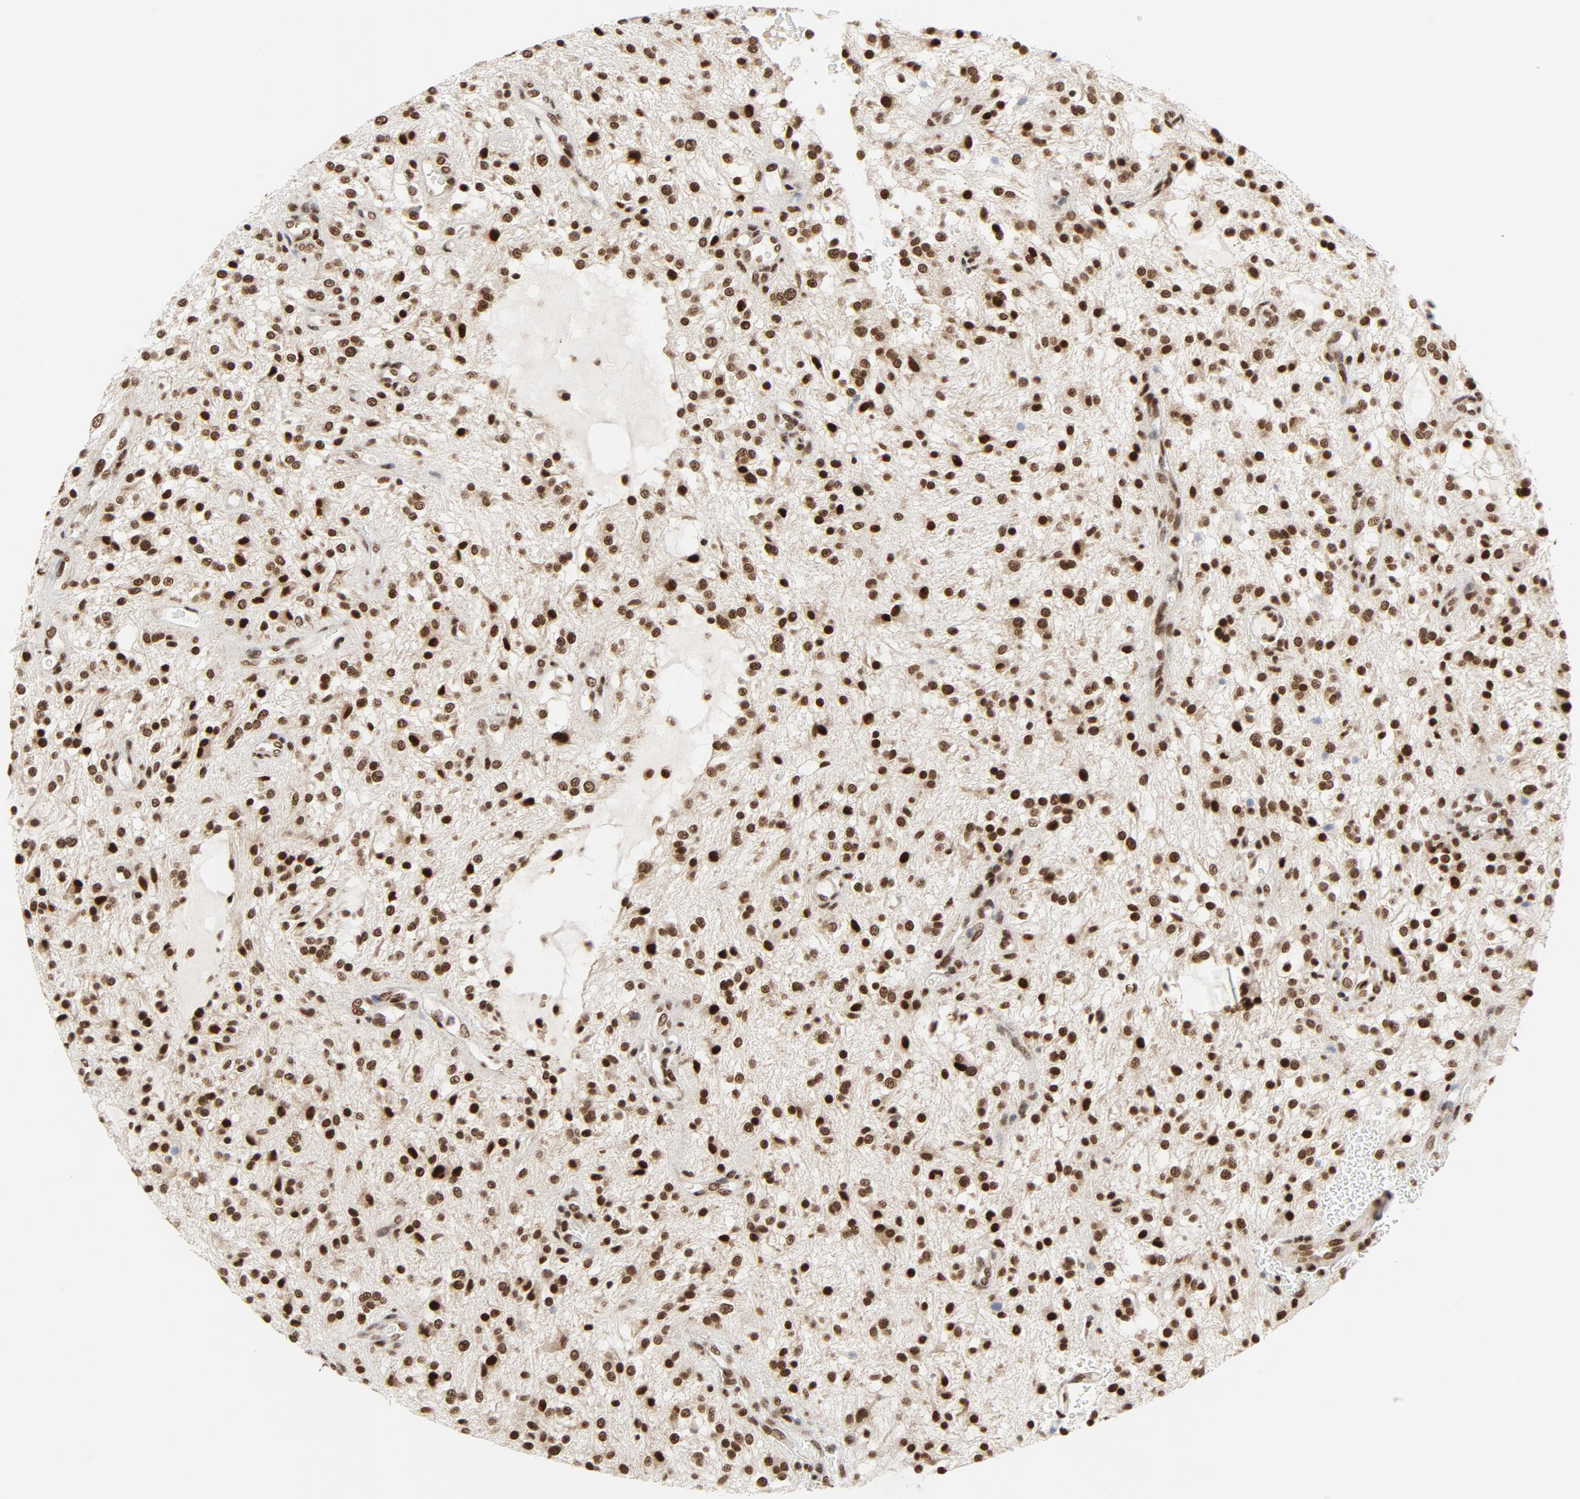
{"staining": {"intensity": "strong", "quantity": ">75%", "location": "nuclear"}, "tissue": "glioma", "cell_type": "Tumor cells", "image_type": "cancer", "snomed": [{"axis": "morphology", "description": "Glioma, malignant, NOS"}, {"axis": "topography", "description": "Cerebellum"}], "caption": "Glioma stained with IHC demonstrates strong nuclear positivity in approximately >75% of tumor cells.", "gene": "ERCC1", "patient": {"sex": "female", "age": 10}}